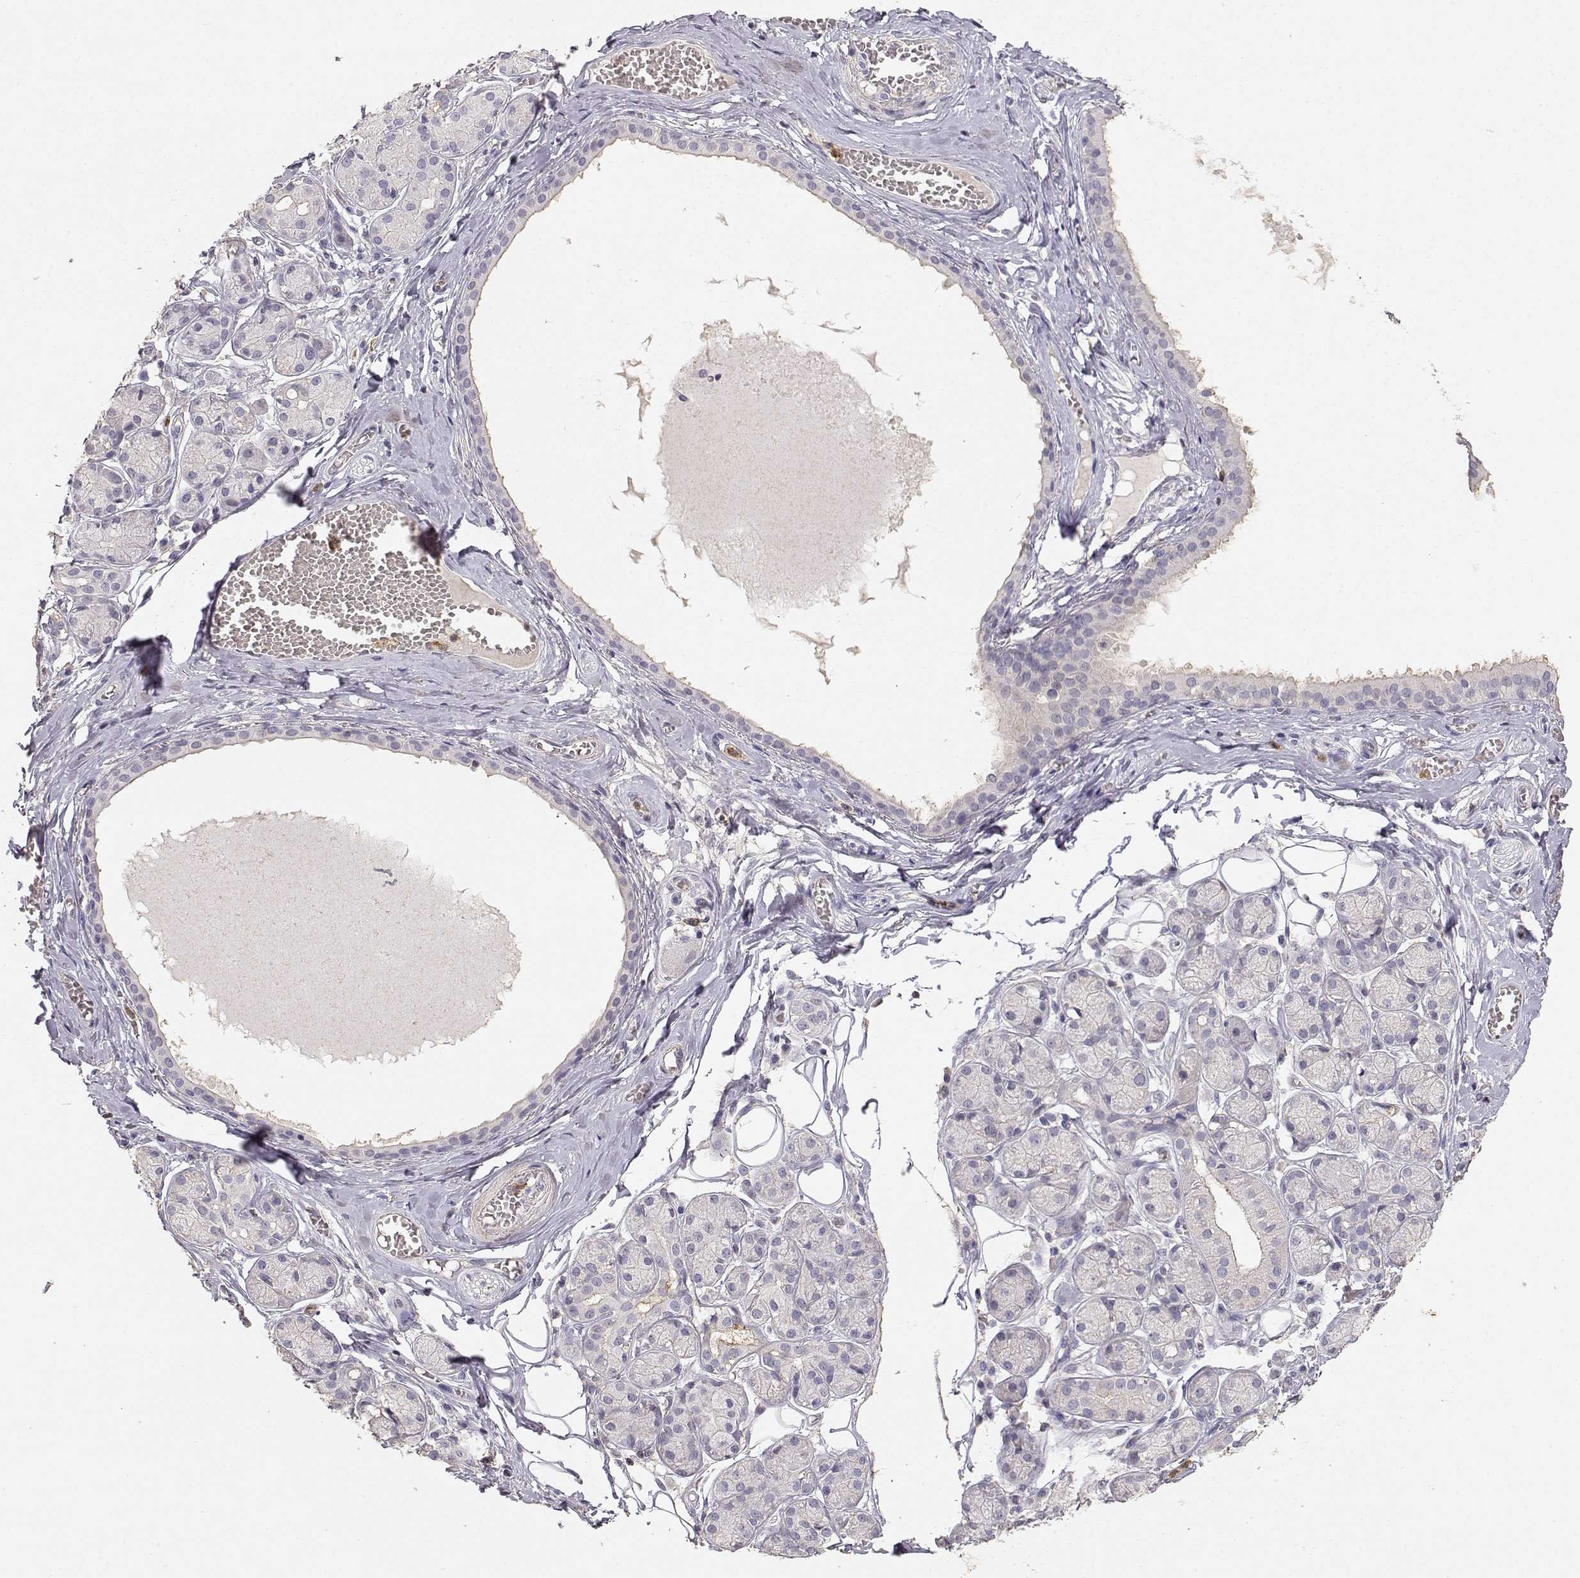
{"staining": {"intensity": "negative", "quantity": "none", "location": "none"}, "tissue": "salivary gland", "cell_type": "Glandular cells", "image_type": "normal", "snomed": [{"axis": "morphology", "description": "Normal tissue, NOS"}, {"axis": "topography", "description": "Salivary gland"}, {"axis": "topography", "description": "Peripheral nerve tissue"}], "caption": "Protein analysis of normal salivary gland exhibits no significant staining in glandular cells. (DAB immunohistochemistry with hematoxylin counter stain).", "gene": "TNFRSF10C", "patient": {"sex": "male", "age": 71}}